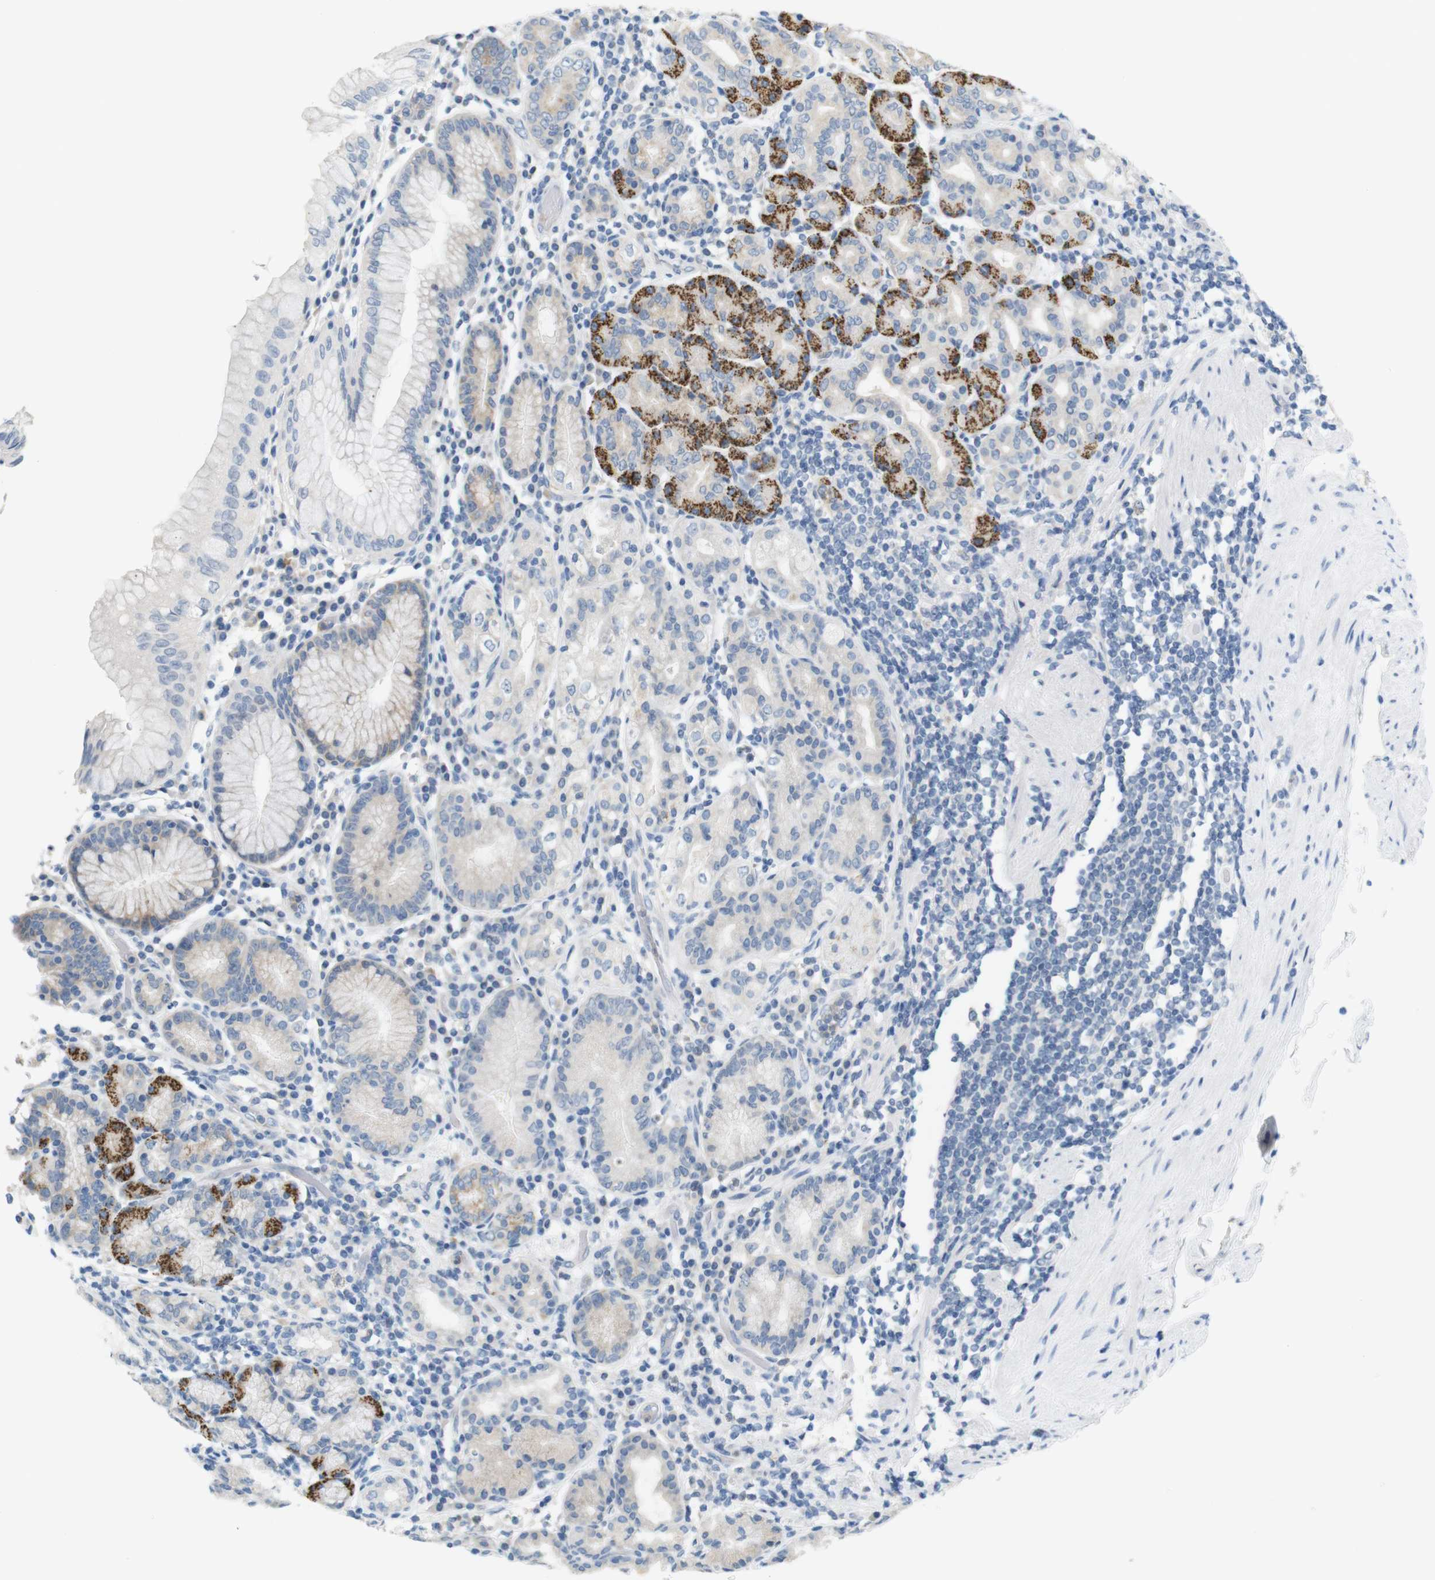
{"staining": {"intensity": "strong", "quantity": "<25%", "location": "cytoplasmic/membranous"}, "tissue": "stomach", "cell_type": "Glandular cells", "image_type": "normal", "snomed": [{"axis": "morphology", "description": "Normal tissue, NOS"}, {"axis": "topography", "description": "Stomach, lower"}], "caption": "Protein analysis of normal stomach demonstrates strong cytoplasmic/membranous expression in about <25% of glandular cells.", "gene": "LRRK2", "patient": {"sex": "female", "age": 76}}